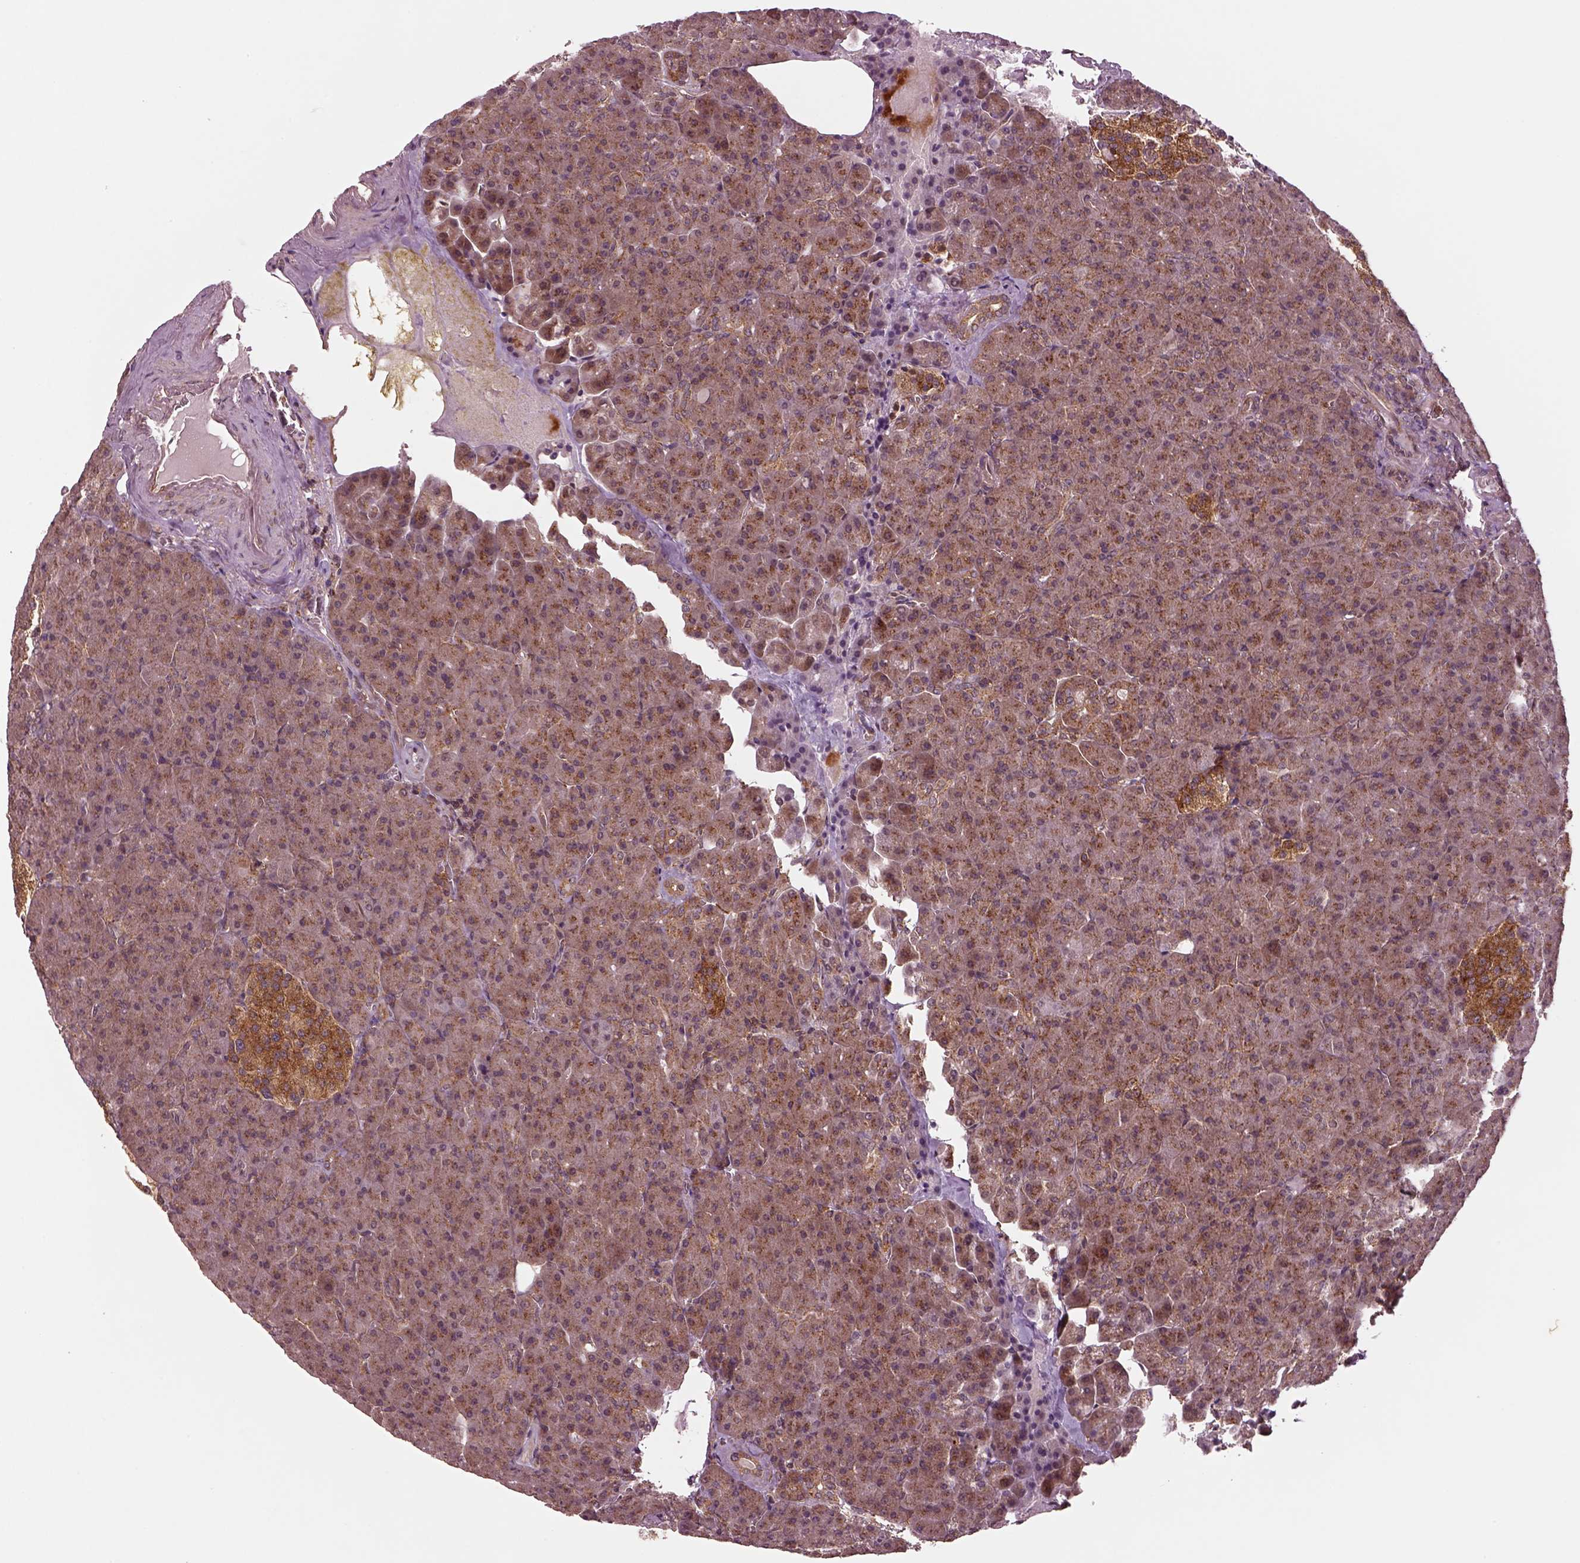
{"staining": {"intensity": "moderate", "quantity": "25%-75%", "location": "cytoplasmic/membranous"}, "tissue": "pancreas", "cell_type": "Exocrine glandular cells", "image_type": "normal", "snomed": [{"axis": "morphology", "description": "Normal tissue, NOS"}, {"axis": "topography", "description": "Pancreas"}], "caption": "The photomicrograph displays a brown stain indicating the presence of a protein in the cytoplasmic/membranous of exocrine glandular cells in pancreas. (brown staining indicates protein expression, while blue staining denotes nuclei).", "gene": "WASHC2A", "patient": {"sex": "female", "age": 74}}